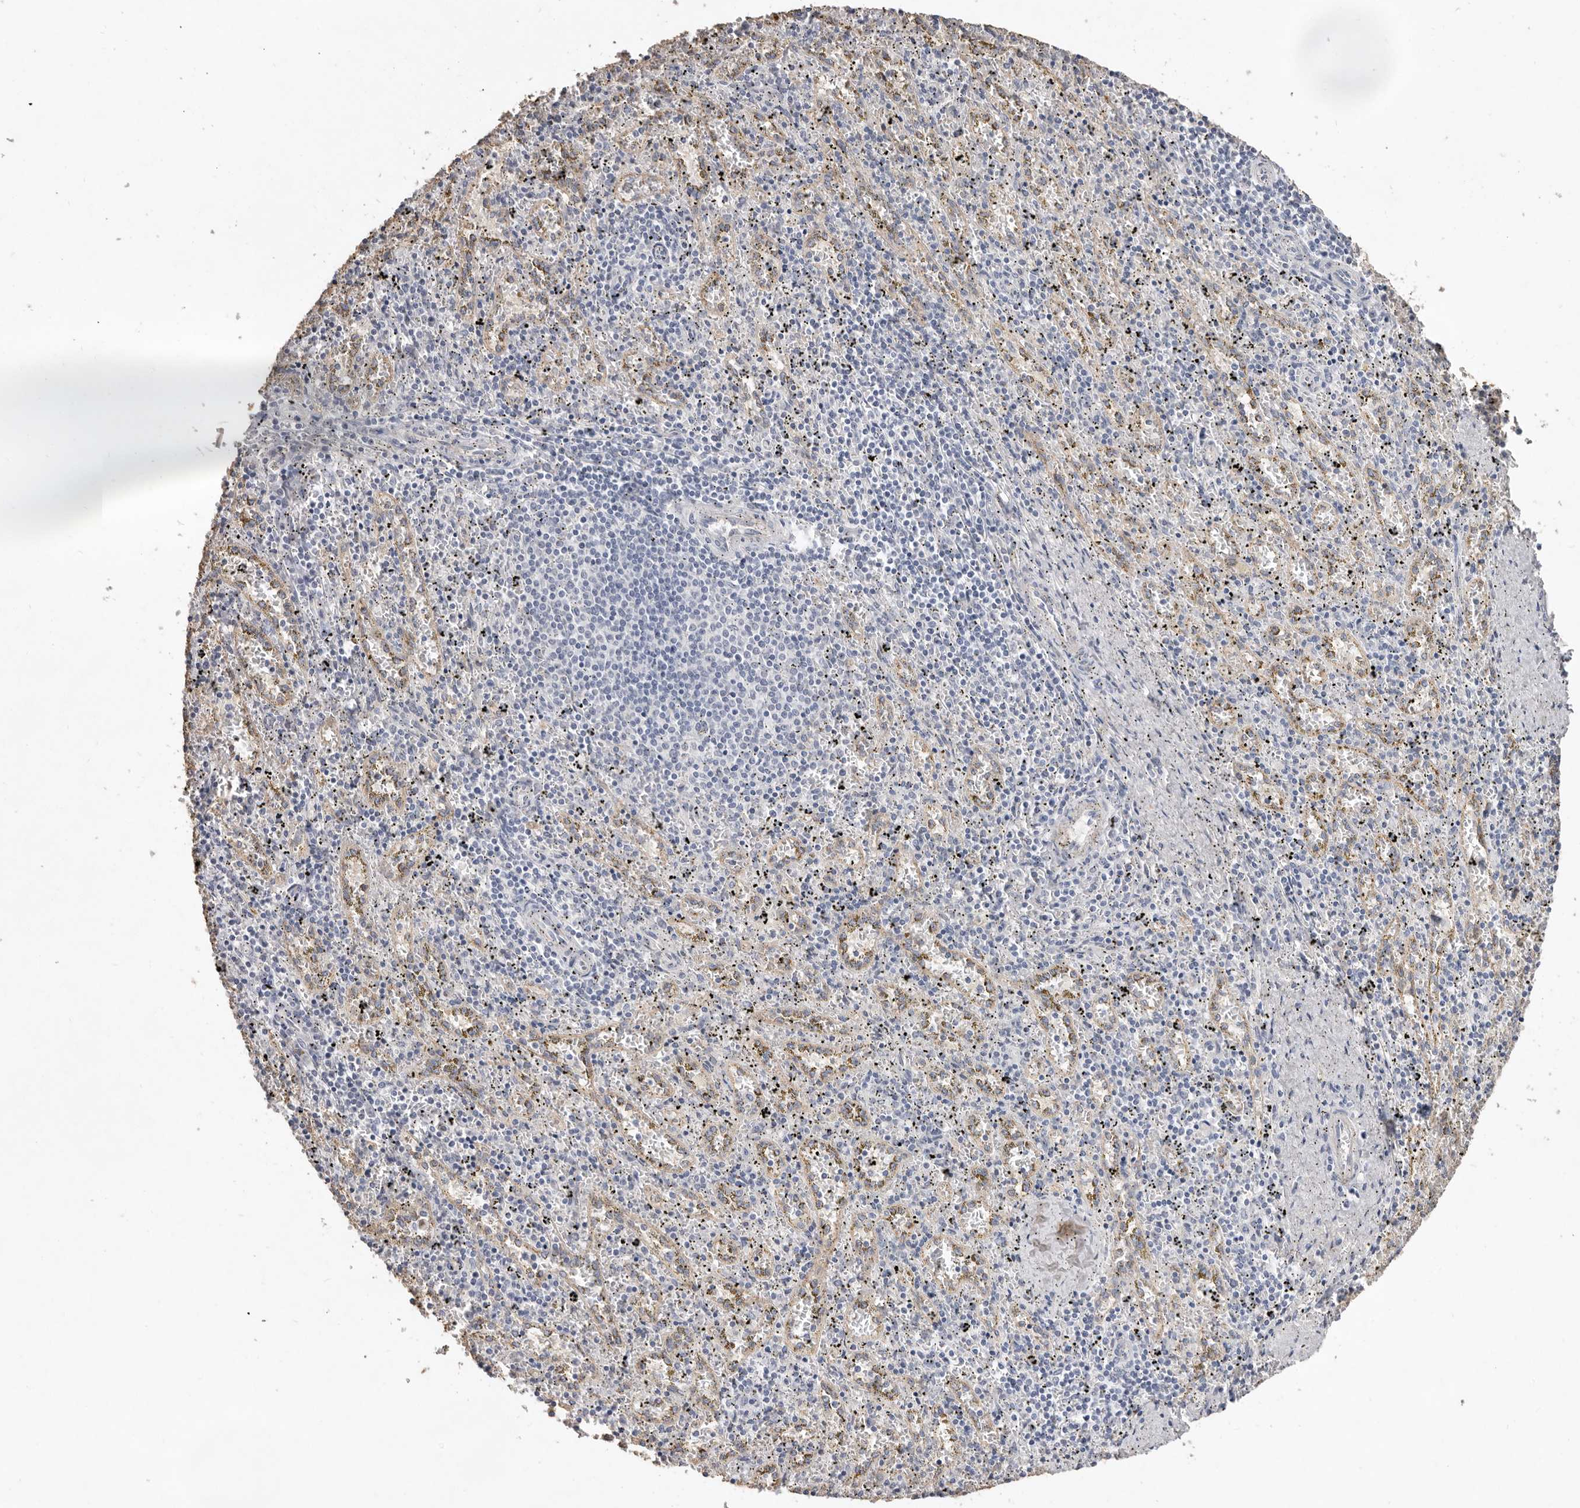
{"staining": {"intensity": "negative", "quantity": "none", "location": "none"}, "tissue": "spleen", "cell_type": "Cells in red pulp", "image_type": "normal", "snomed": [{"axis": "morphology", "description": "Normal tissue, NOS"}, {"axis": "topography", "description": "Spleen"}], "caption": "Spleen was stained to show a protein in brown. There is no significant expression in cells in red pulp. (Stains: DAB (3,3'-diaminobenzidine) immunohistochemistry with hematoxylin counter stain, Microscopy: brightfield microscopy at high magnification).", "gene": "ZYG11B", "patient": {"sex": "male", "age": 11}}